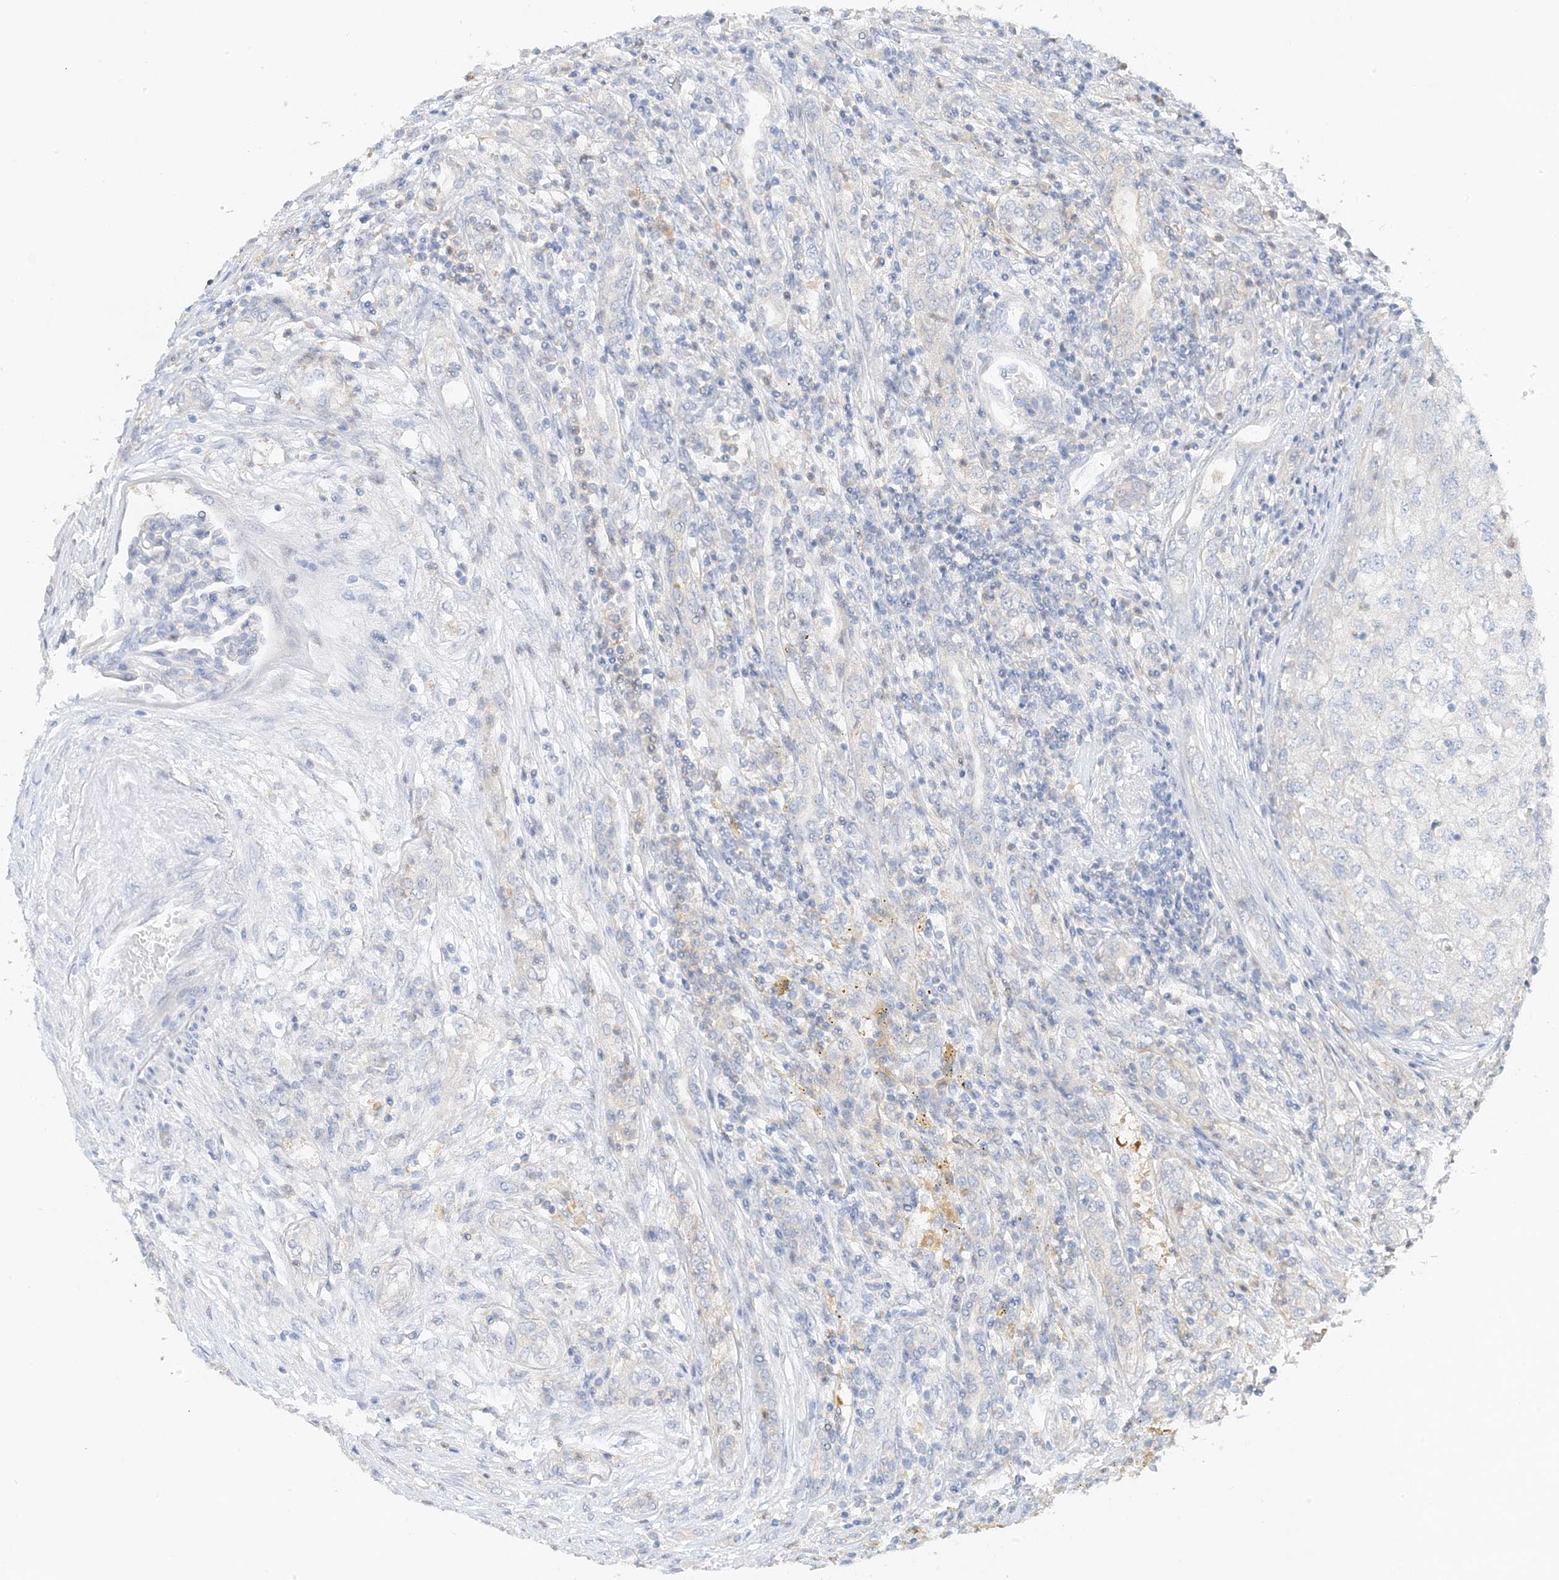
{"staining": {"intensity": "negative", "quantity": "none", "location": "none"}, "tissue": "renal cancer", "cell_type": "Tumor cells", "image_type": "cancer", "snomed": [{"axis": "morphology", "description": "Adenocarcinoma, NOS"}, {"axis": "topography", "description": "Kidney"}], "caption": "Immunohistochemical staining of renal cancer reveals no significant expression in tumor cells.", "gene": "KIFBP", "patient": {"sex": "female", "age": 54}}